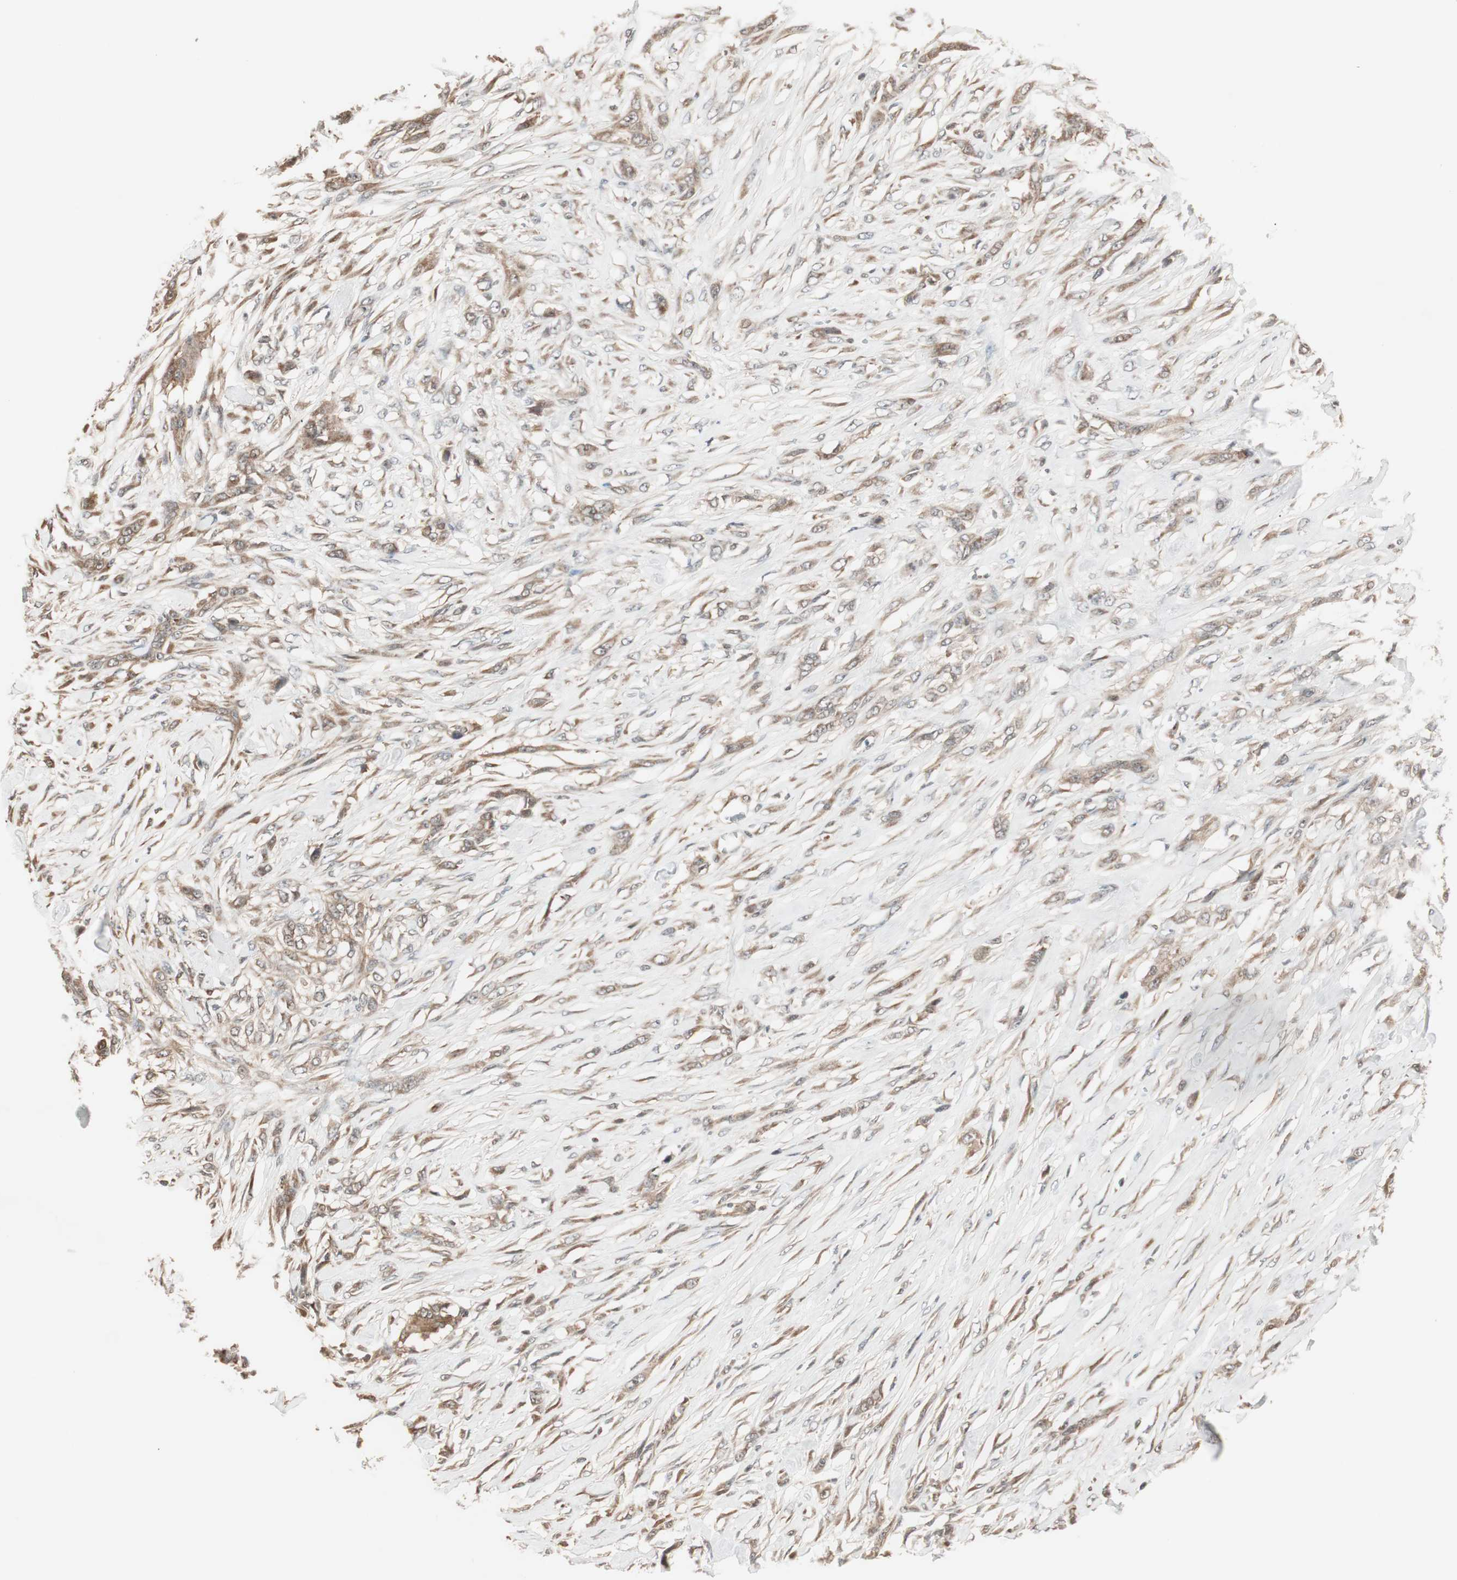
{"staining": {"intensity": "weak", "quantity": ">75%", "location": "cytoplasmic/membranous"}, "tissue": "skin cancer", "cell_type": "Tumor cells", "image_type": "cancer", "snomed": [{"axis": "morphology", "description": "Squamous cell carcinoma, NOS"}, {"axis": "topography", "description": "Skin"}], "caption": "Immunohistochemical staining of human skin cancer (squamous cell carcinoma) demonstrates weak cytoplasmic/membranous protein positivity in approximately >75% of tumor cells. The staining is performed using DAB brown chromogen to label protein expression. The nuclei are counter-stained blue using hematoxylin.", "gene": "FBXO5", "patient": {"sex": "female", "age": 59}}